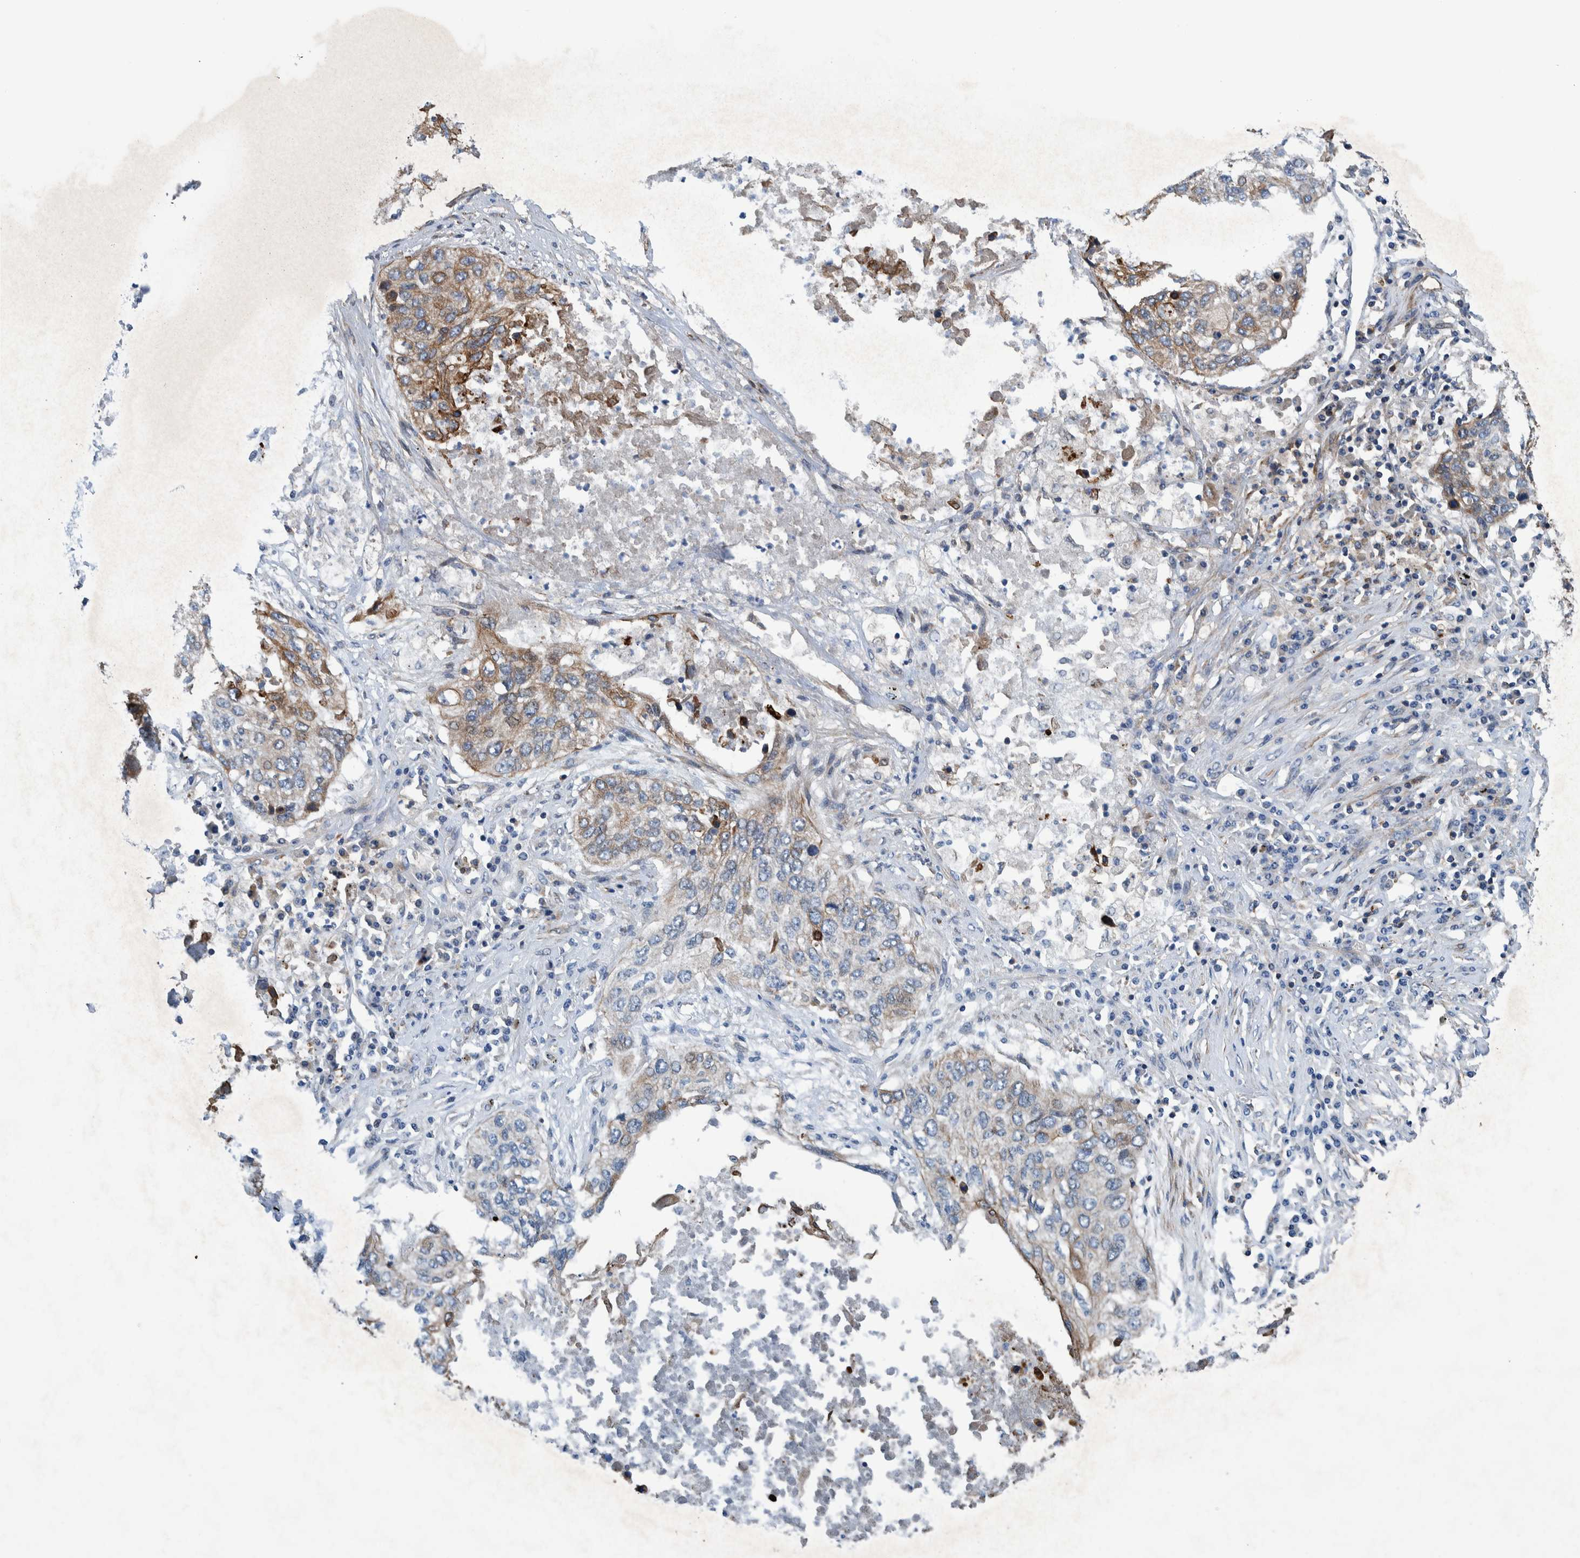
{"staining": {"intensity": "moderate", "quantity": "<25%", "location": "cytoplasmic/membranous"}, "tissue": "lung cancer", "cell_type": "Tumor cells", "image_type": "cancer", "snomed": [{"axis": "morphology", "description": "Squamous cell carcinoma, NOS"}, {"axis": "topography", "description": "Lung"}], "caption": "Immunohistochemistry (IHC) of lung squamous cell carcinoma displays low levels of moderate cytoplasmic/membranous expression in approximately <25% of tumor cells. The staining is performed using DAB (3,3'-diaminobenzidine) brown chromogen to label protein expression. The nuclei are counter-stained blue using hematoxylin.", "gene": "MKS1", "patient": {"sex": "female", "age": 63}}